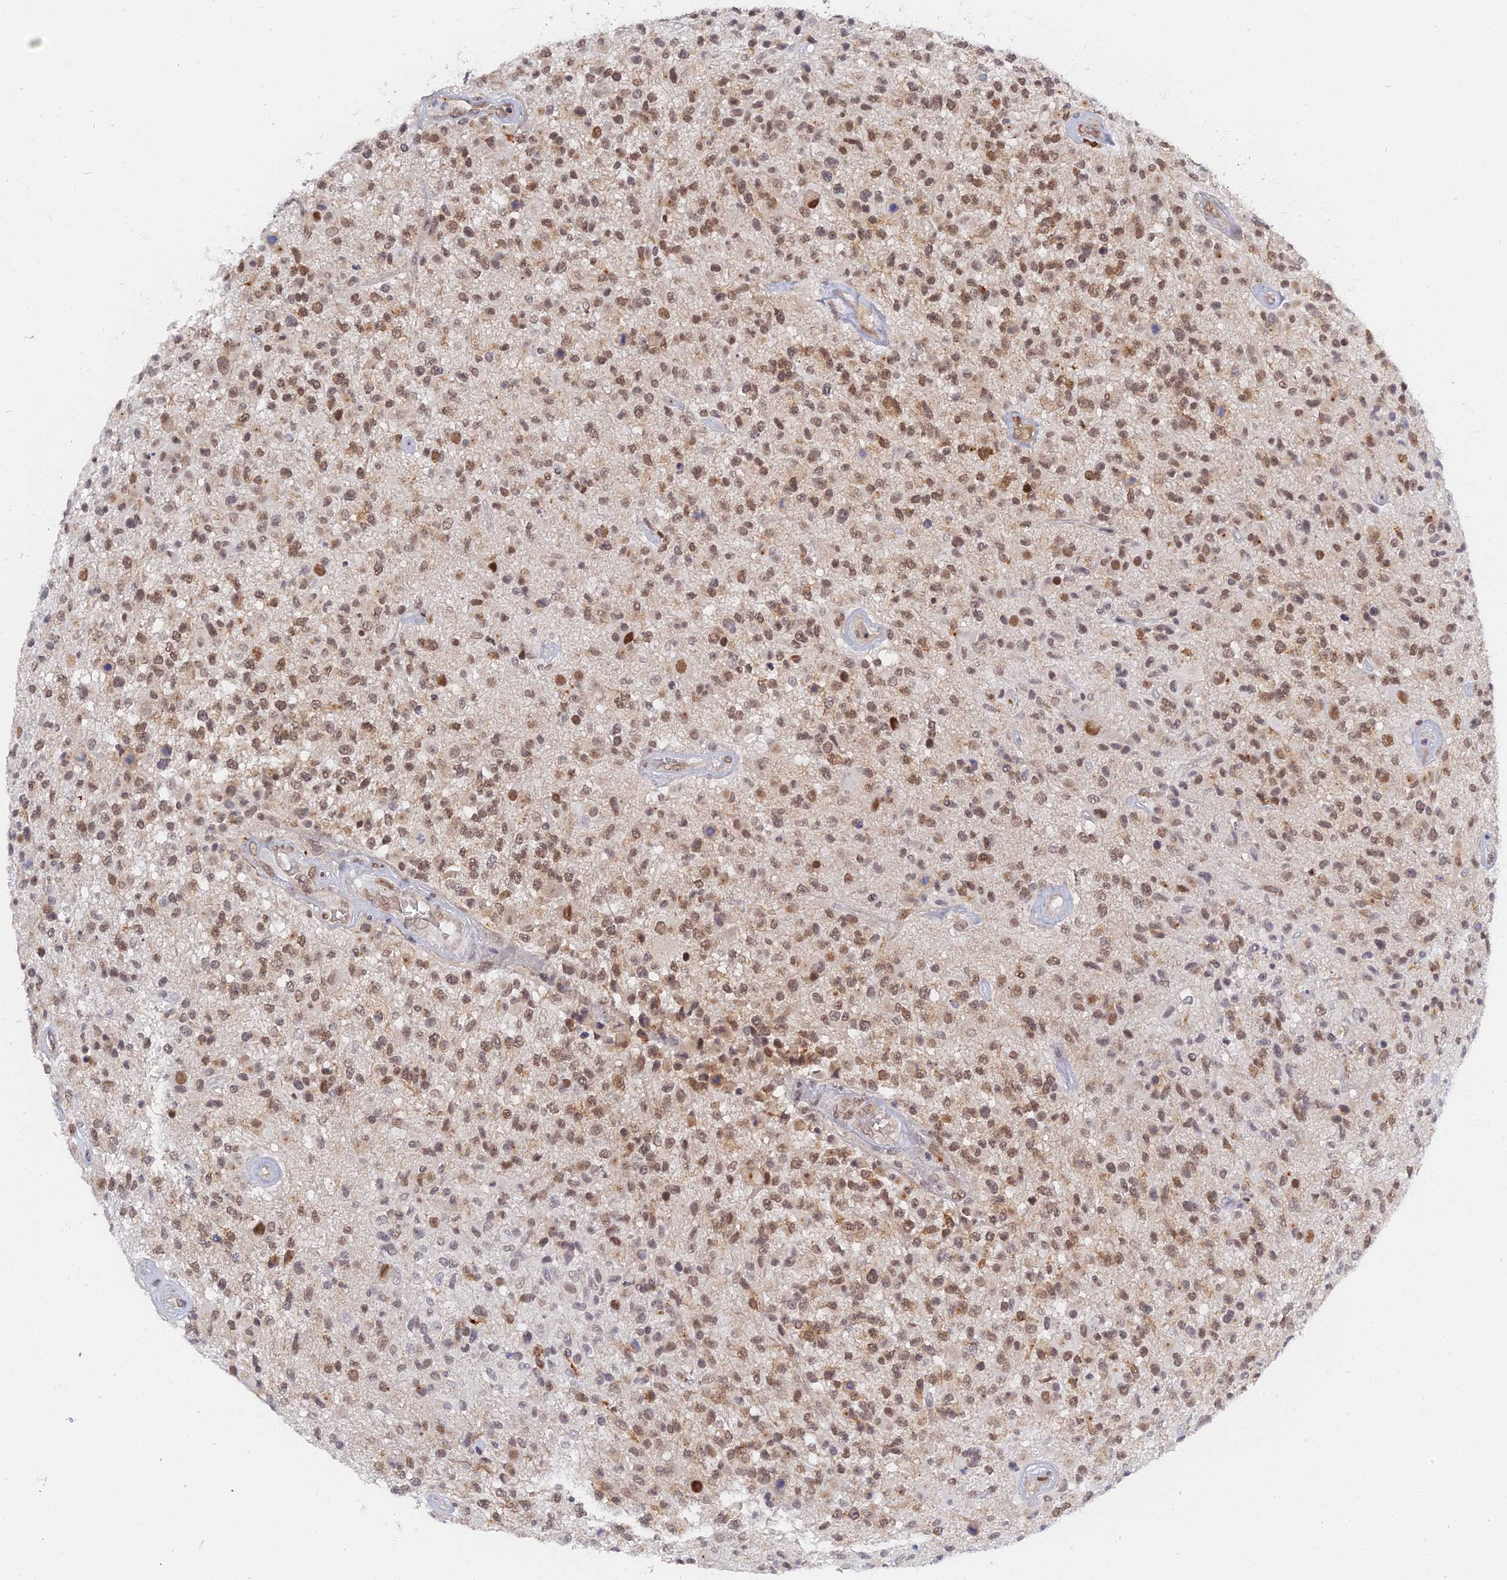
{"staining": {"intensity": "moderate", "quantity": ">75%", "location": "nuclear"}, "tissue": "glioma", "cell_type": "Tumor cells", "image_type": "cancer", "snomed": [{"axis": "morphology", "description": "Glioma, malignant, High grade"}, {"axis": "morphology", "description": "Glioblastoma, NOS"}, {"axis": "topography", "description": "Brain"}], "caption": "A medium amount of moderate nuclear expression is identified in approximately >75% of tumor cells in glioma tissue. Using DAB (3,3'-diaminobenzidine) (brown) and hematoxylin (blue) stains, captured at high magnification using brightfield microscopy.", "gene": "CCDC85A", "patient": {"sex": "male", "age": 60}}